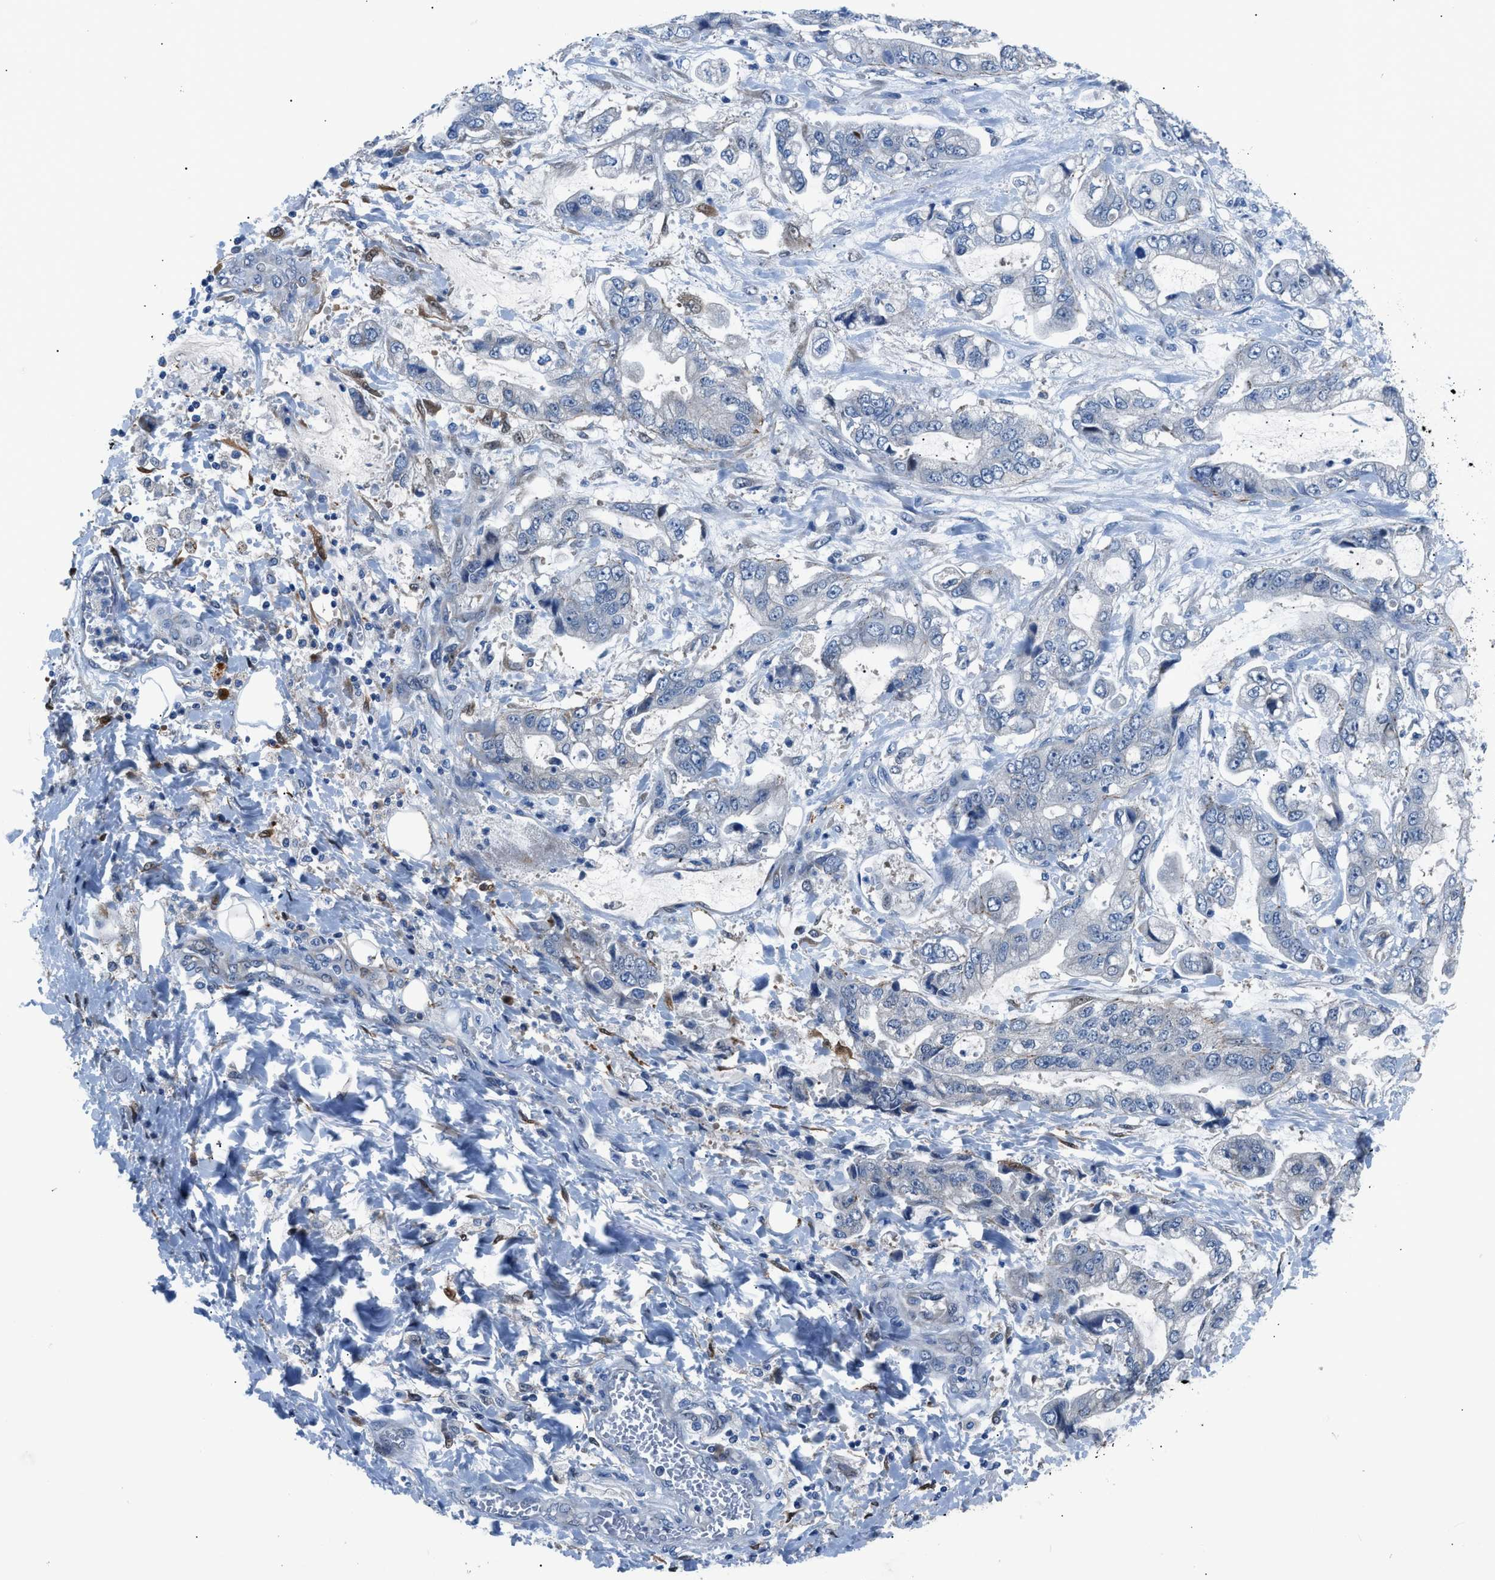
{"staining": {"intensity": "negative", "quantity": "none", "location": "none"}, "tissue": "stomach cancer", "cell_type": "Tumor cells", "image_type": "cancer", "snomed": [{"axis": "morphology", "description": "Normal tissue, NOS"}, {"axis": "morphology", "description": "Adenocarcinoma, NOS"}, {"axis": "topography", "description": "Stomach"}], "caption": "This micrograph is of adenocarcinoma (stomach) stained with immunohistochemistry to label a protein in brown with the nuclei are counter-stained blue. There is no positivity in tumor cells. (DAB IHC with hematoxylin counter stain).", "gene": "UAP1", "patient": {"sex": "male", "age": 62}}